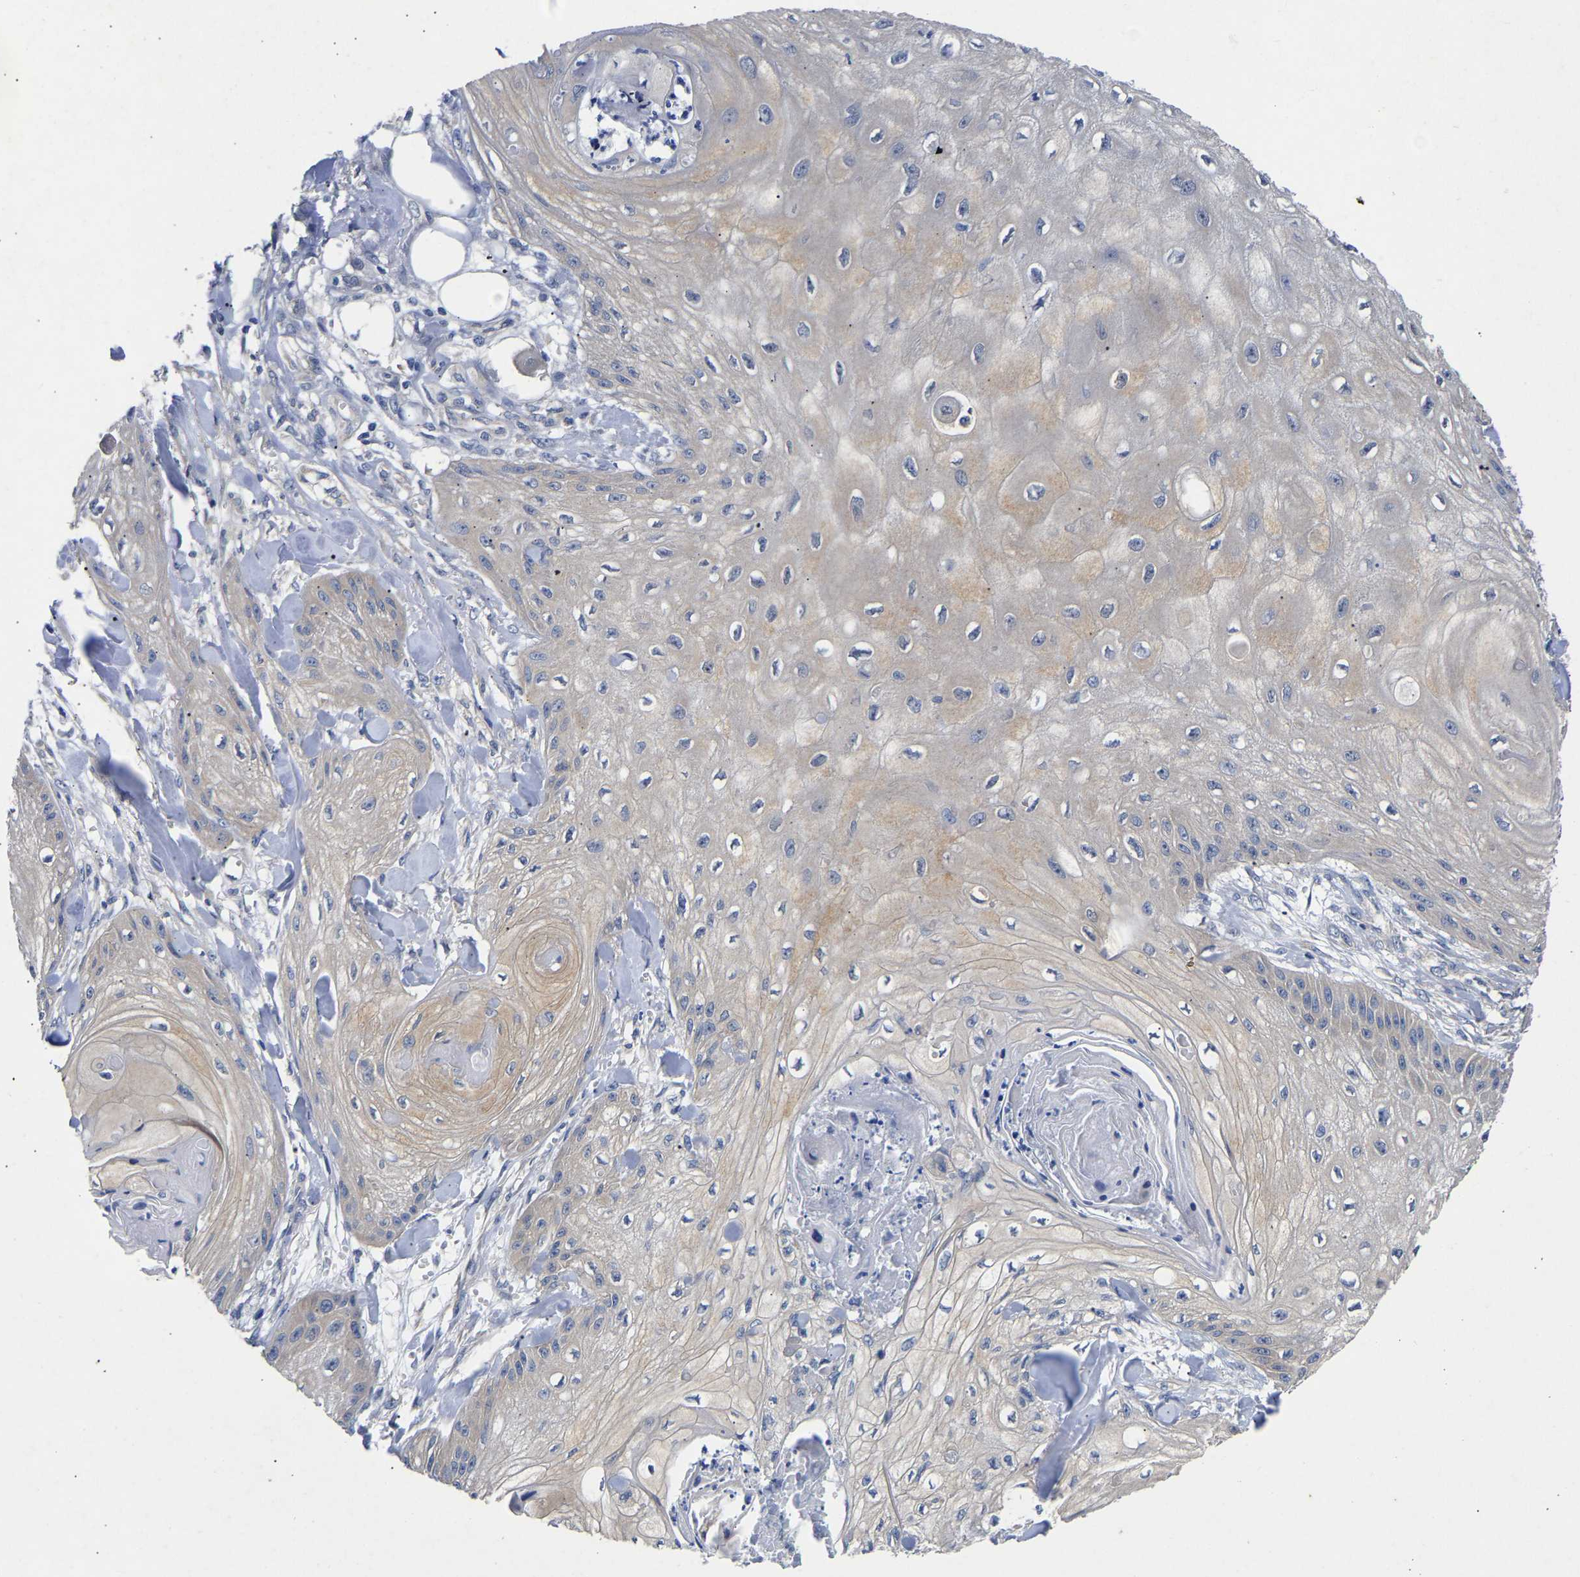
{"staining": {"intensity": "weak", "quantity": "<25%", "location": "cytoplasmic/membranous"}, "tissue": "skin cancer", "cell_type": "Tumor cells", "image_type": "cancer", "snomed": [{"axis": "morphology", "description": "Squamous cell carcinoma, NOS"}, {"axis": "topography", "description": "Skin"}], "caption": "Immunohistochemistry of skin cancer reveals no staining in tumor cells.", "gene": "CCDC6", "patient": {"sex": "male", "age": 74}}